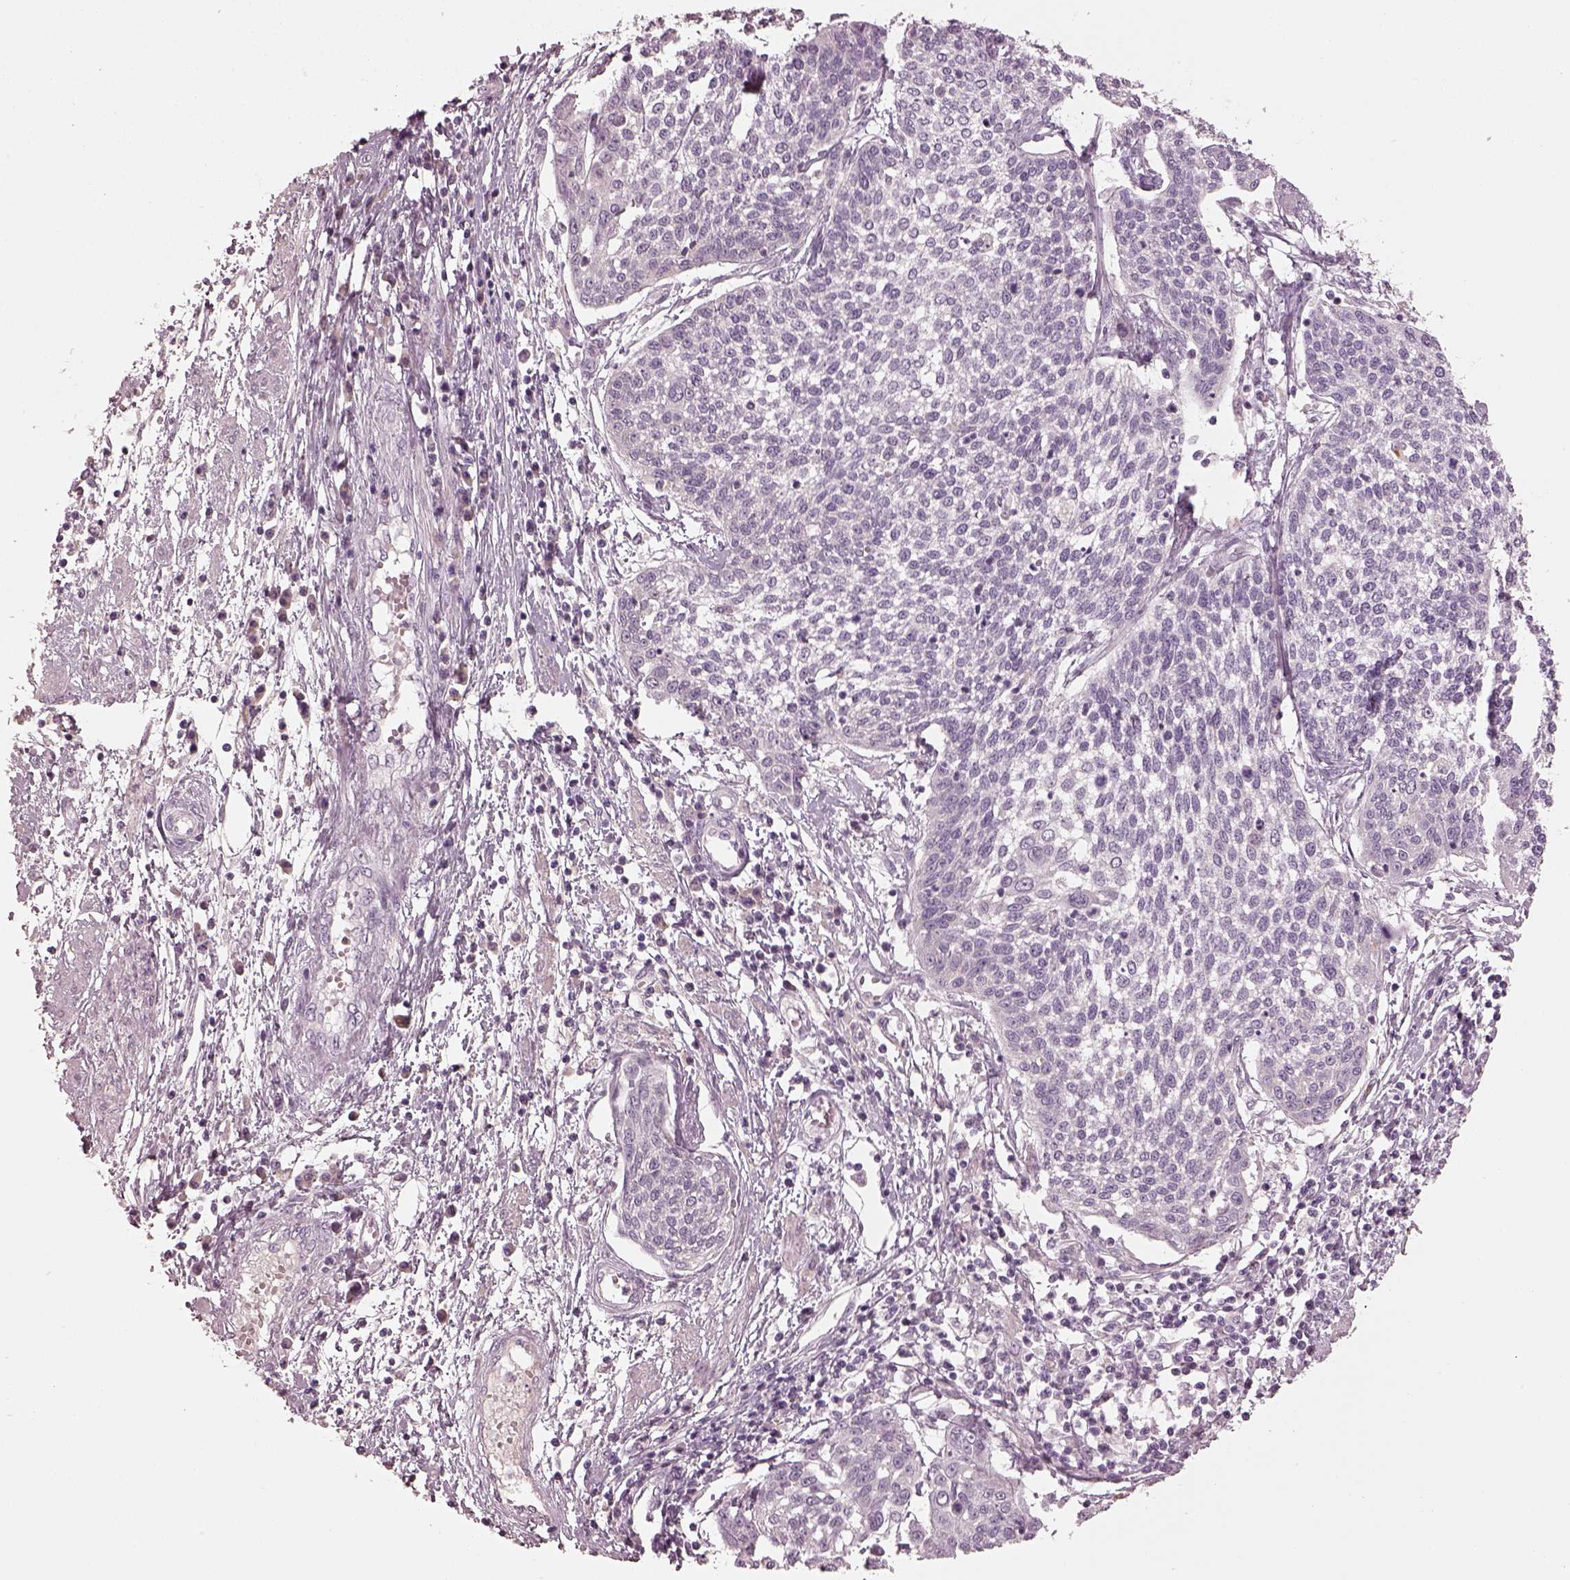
{"staining": {"intensity": "negative", "quantity": "none", "location": "none"}, "tissue": "cervical cancer", "cell_type": "Tumor cells", "image_type": "cancer", "snomed": [{"axis": "morphology", "description": "Squamous cell carcinoma, NOS"}, {"axis": "topography", "description": "Cervix"}], "caption": "Human cervical cancer stained for a protein using IHC displays no staining in tumor cells.", "gene": "SPATA6L", "patient": {"sex": "female", "age": 34}}